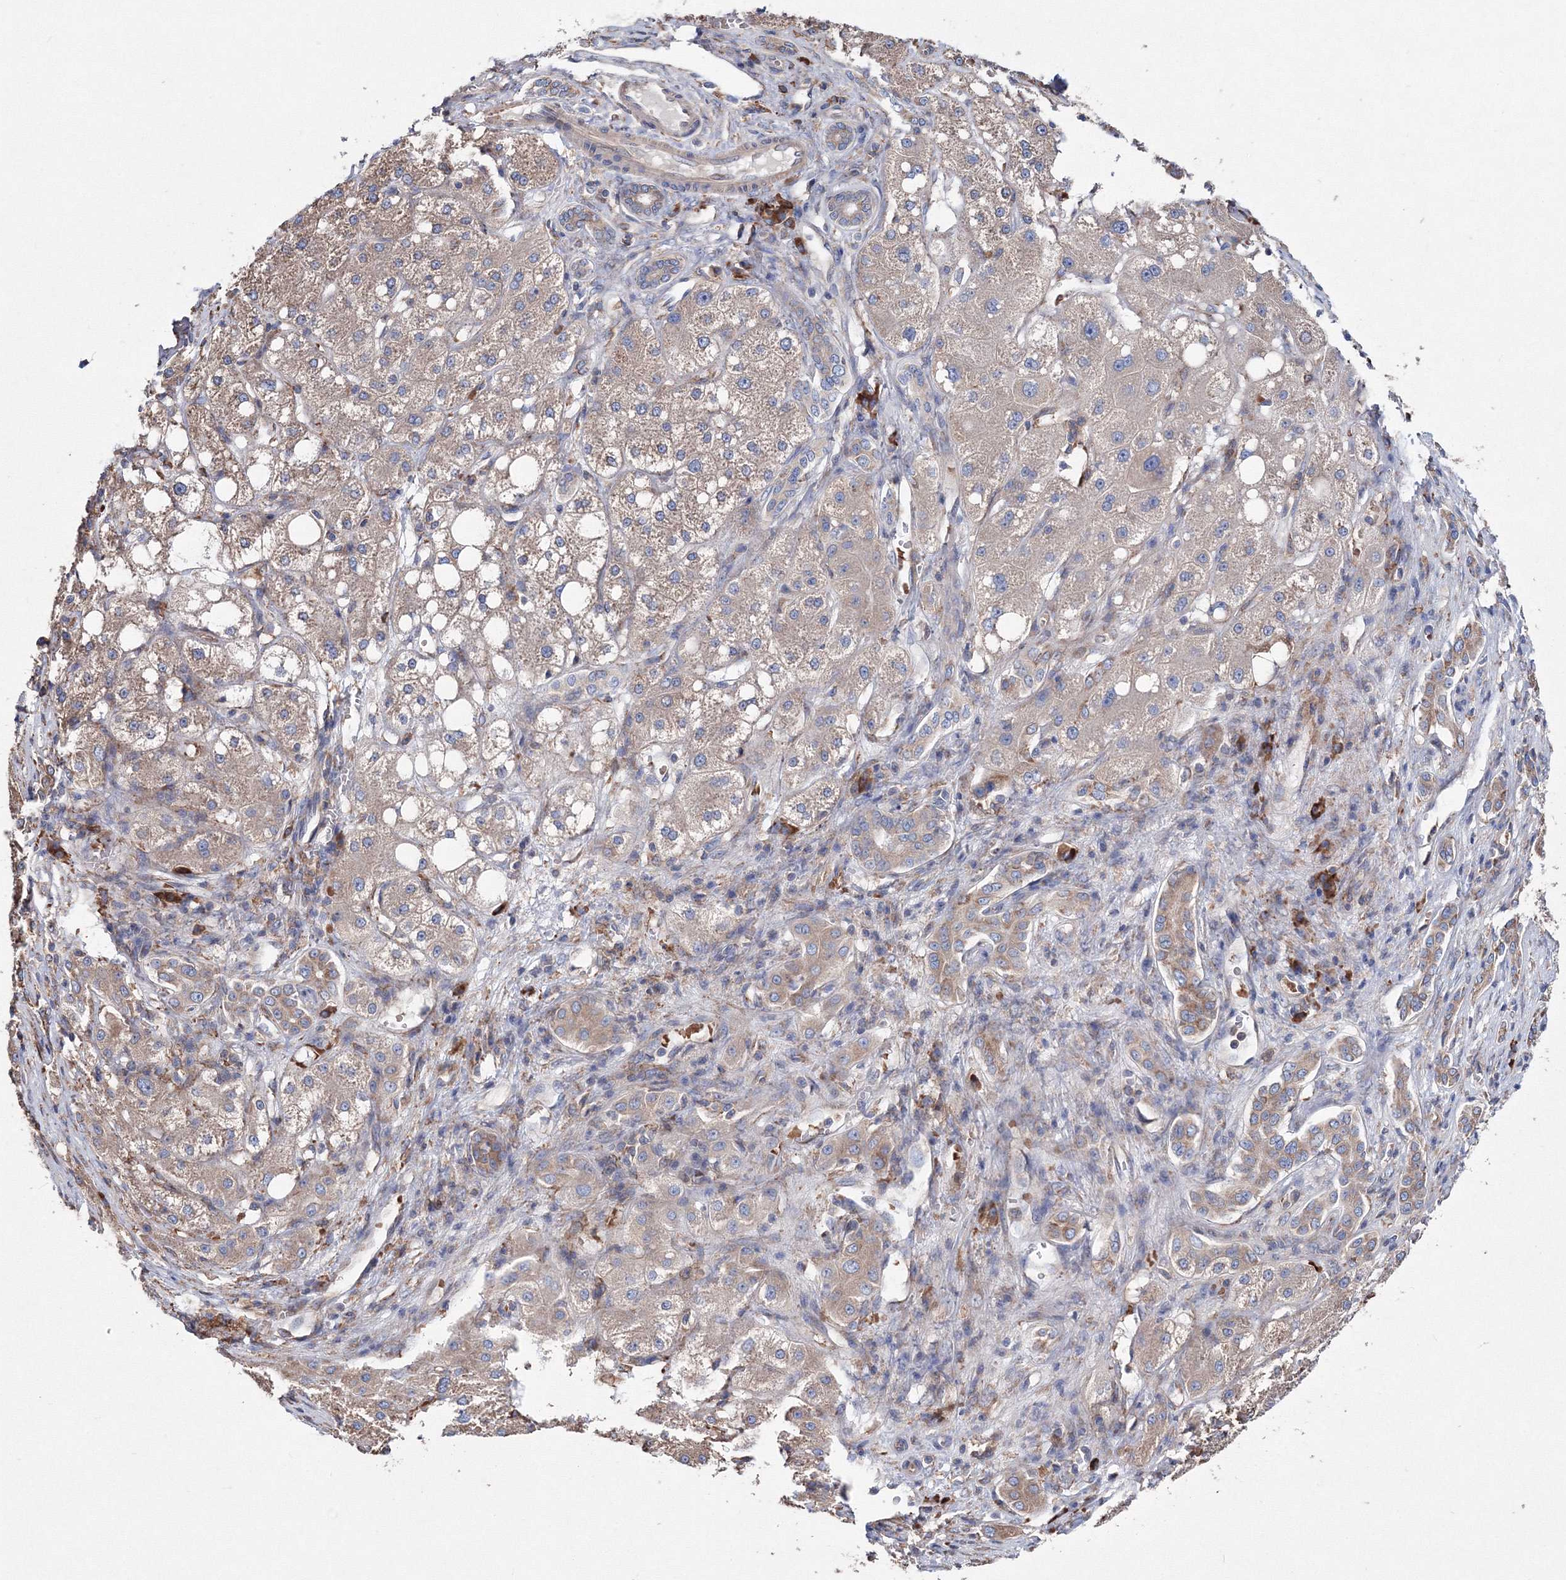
{"staining": {"intensity": "moderate", "quantity": ">75%", "location": "cytoplasmic/membranous"}, "tissue": "liver cancer", "cell_type": "Tumor cells", "image_type": "cancer", "snomed": [{"axis": "morphology", "description": "Carcinoma, Hepatocellular, NOS"}, {"axis": "topography", "description": "Liver"}], "caption": "Immunohistochemistry micrograph of human liver hepatocellular carcinoma stained for a protein (brown), which shows medium levels of moderate cytoplasmic/membranous expression in approximately >75% of tumor cells.", "gene": "VPS8", "patient": {"sex": "male", "age": 80}}